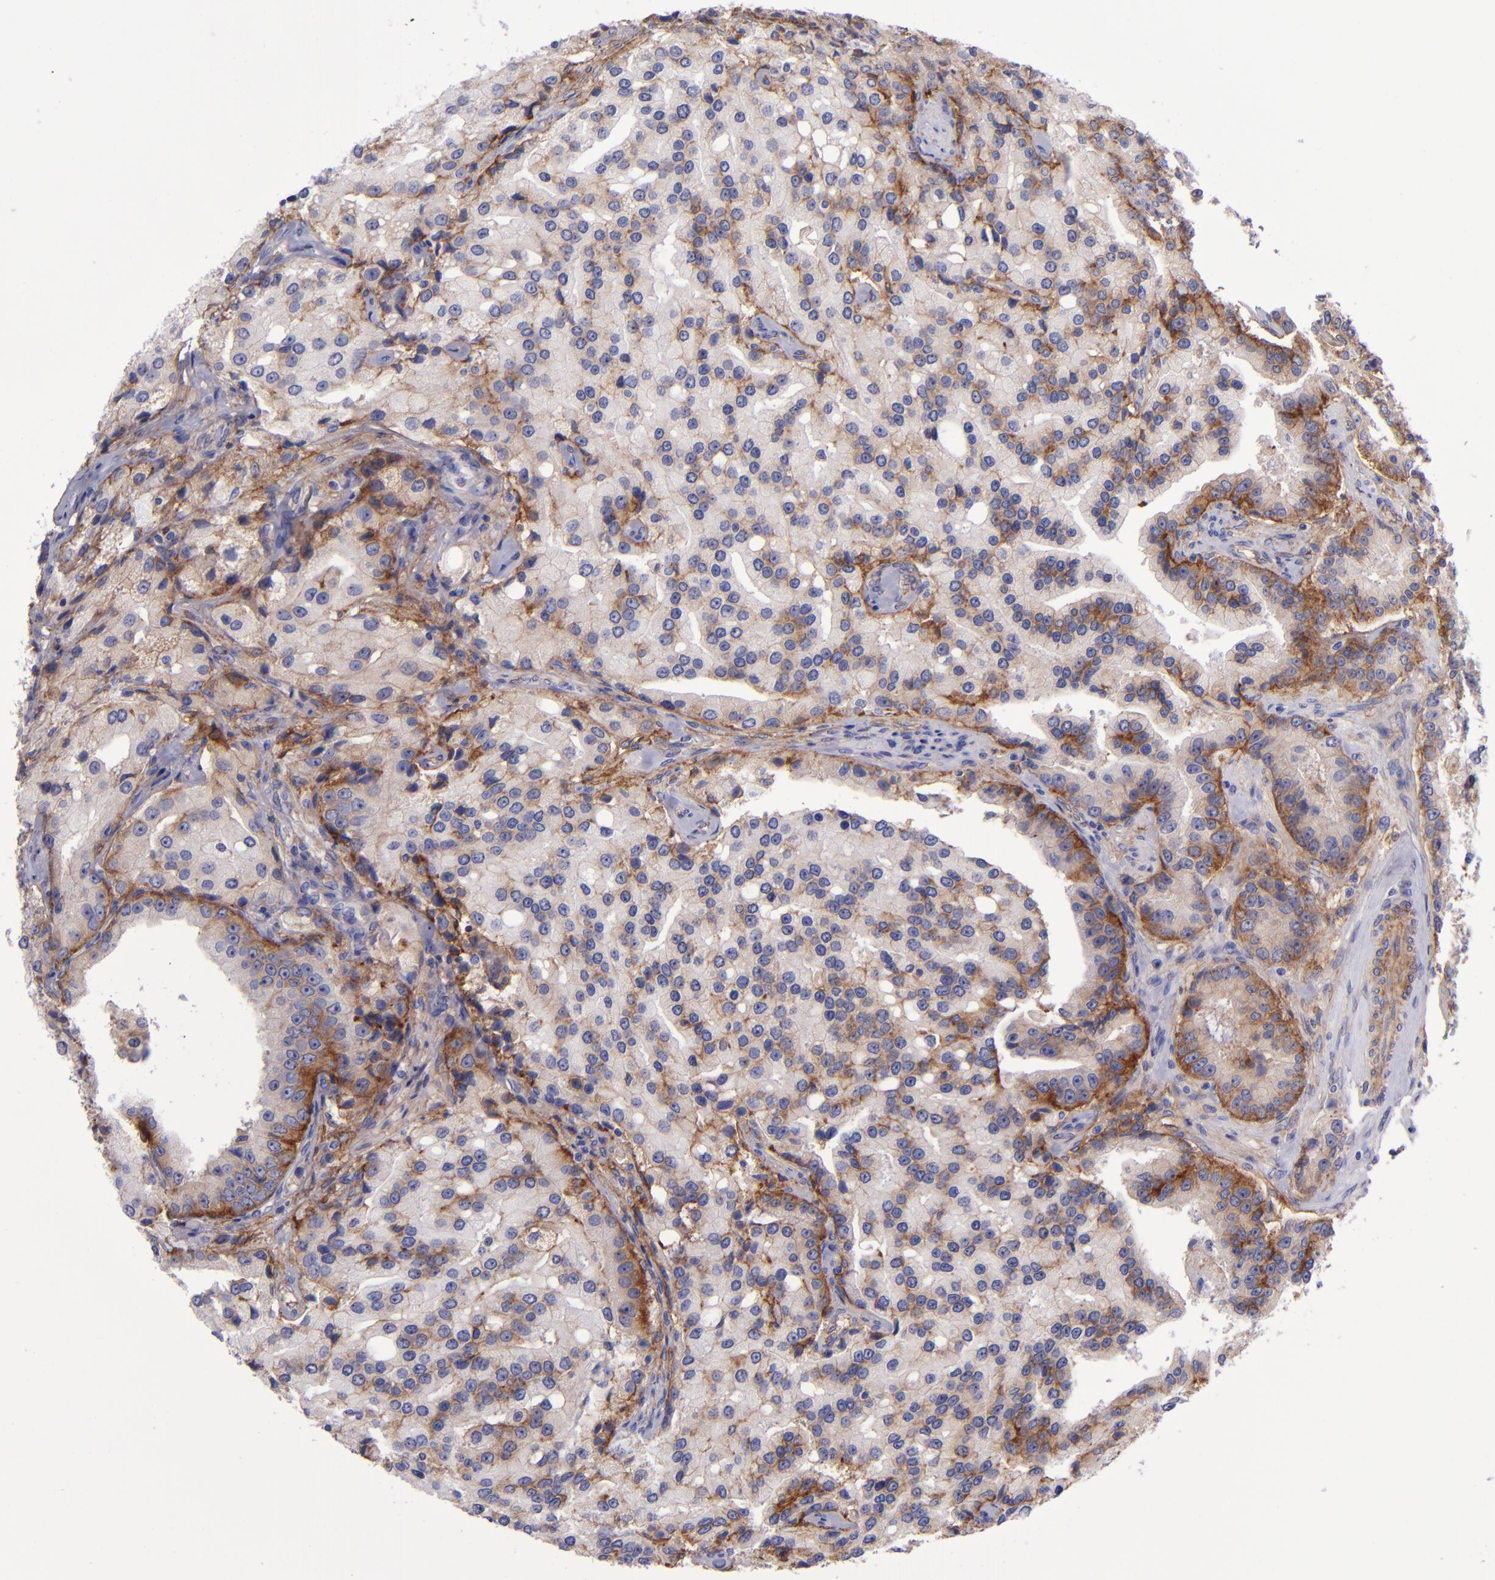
{"staining": {"intensity": "moderate", "quantity": "<25%", "location": "cytoplasmic/membranous"}, "tissue": "prostate cancer", "cell_type": "Tumor cells", "image_type": "cancer", "snomed": [{"axis": "morphology", "description": "Adenocarcinoma, Medium grade"}, {"axis": "topography", "description": "Prostate"}], "caption": "Protein staining by immunohistochemistry displays moderate cytoplasmic/membranous positivity in approximately <25% of tumor cells in prostate cancer (medium-grade adenocarcinoma).", "gene": "ITGAV", "patient": {"sex": "male", "age": 72}}